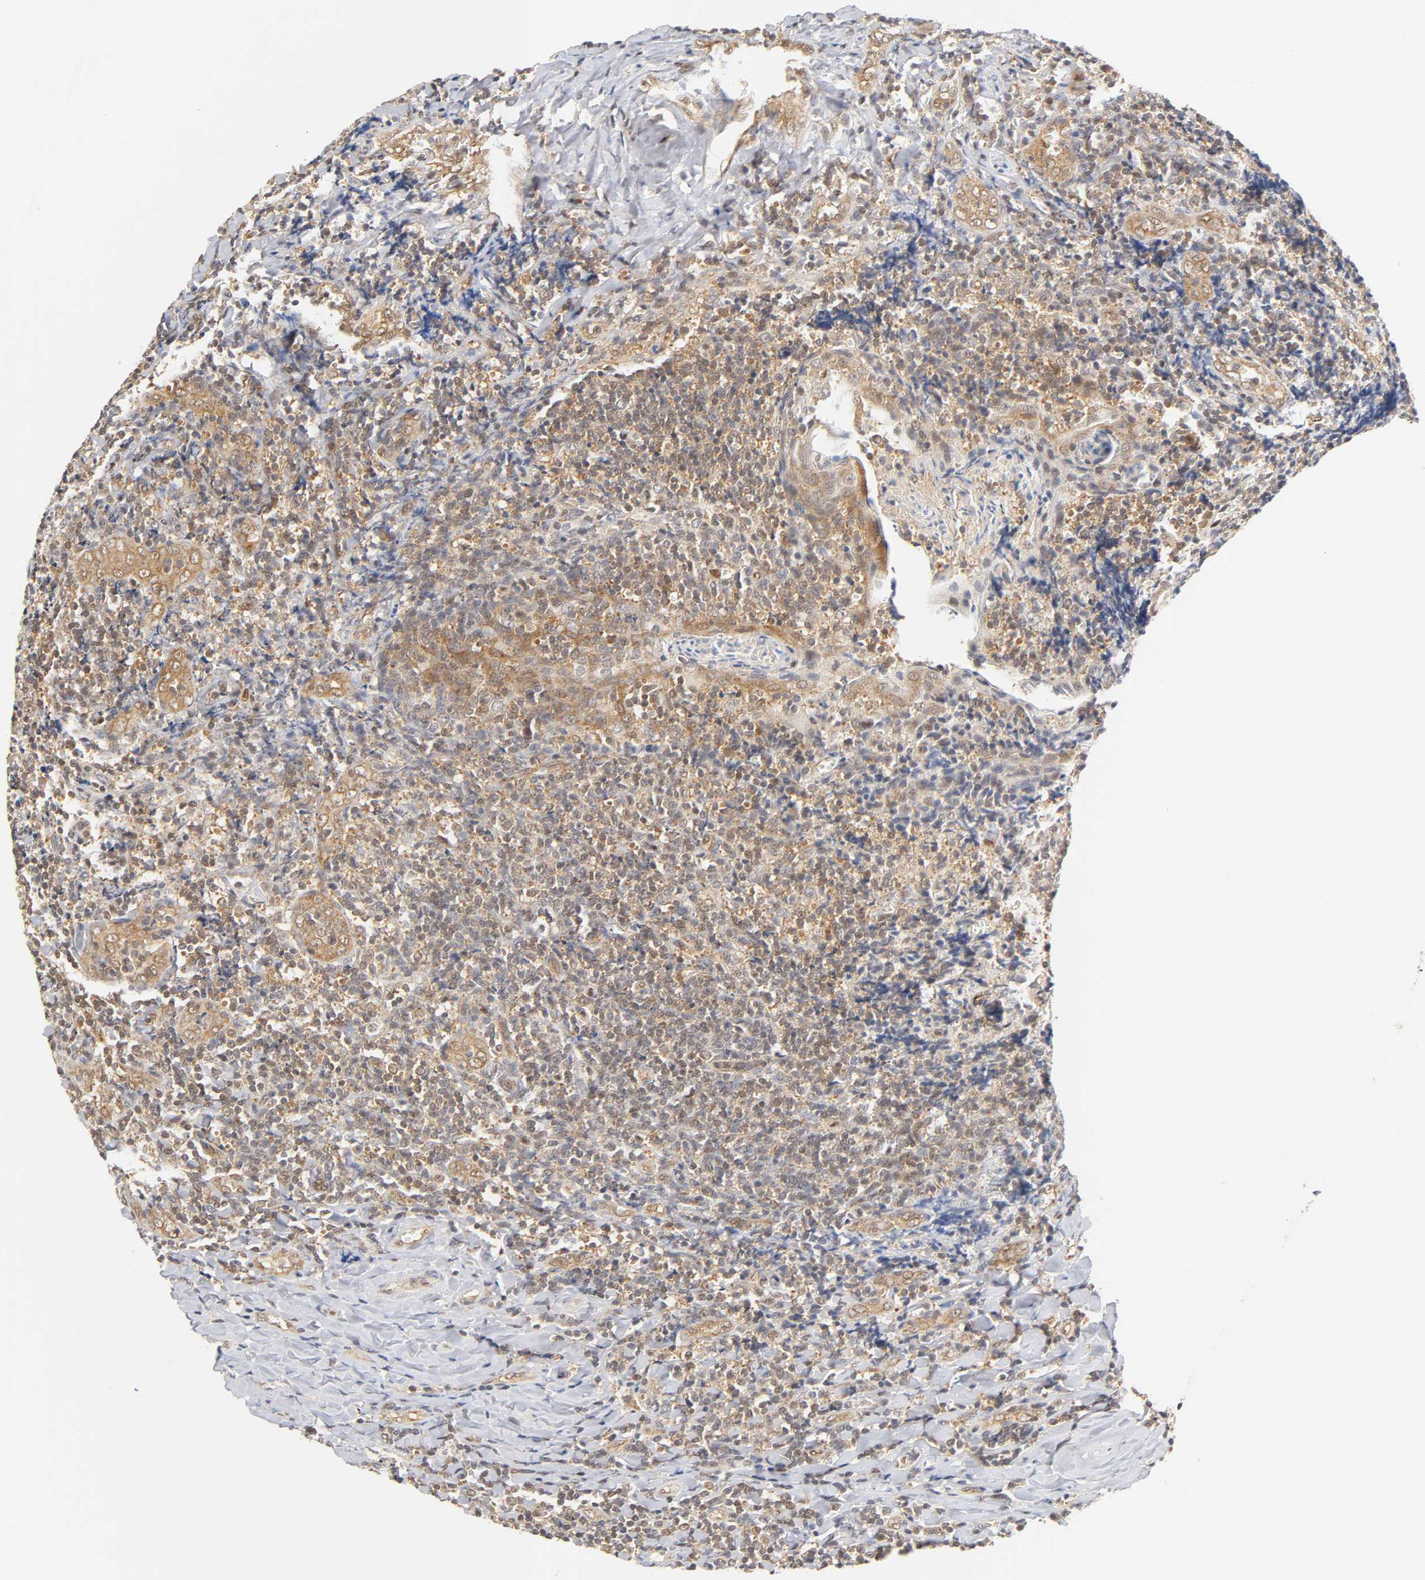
{"staining": {"intensity": "moderate", "quantity": ">75%", "location": "cytoplasmic/membranous,nuclear"}, "tissue": "tonsil", "cell_type": "Germinal center cells", "image_type": "normal", "snomed": [{"axis": "morphology", "description": "Normal tissue, NOS"}, {"axis": "topography", "description": "Tonsil"}], "caption": "IHC photomicrograph of benign tonsil: tonsil stained using IHC displays medium levels of moderate protein expression localized specifically in the cytoplasmic/membranous,nuclear of germinal center cells, appearing as a cytoplasmic/membranous,nuclear brown color.", "gene": "CDC37", "patient": {"sex": "male", "age": 20}}